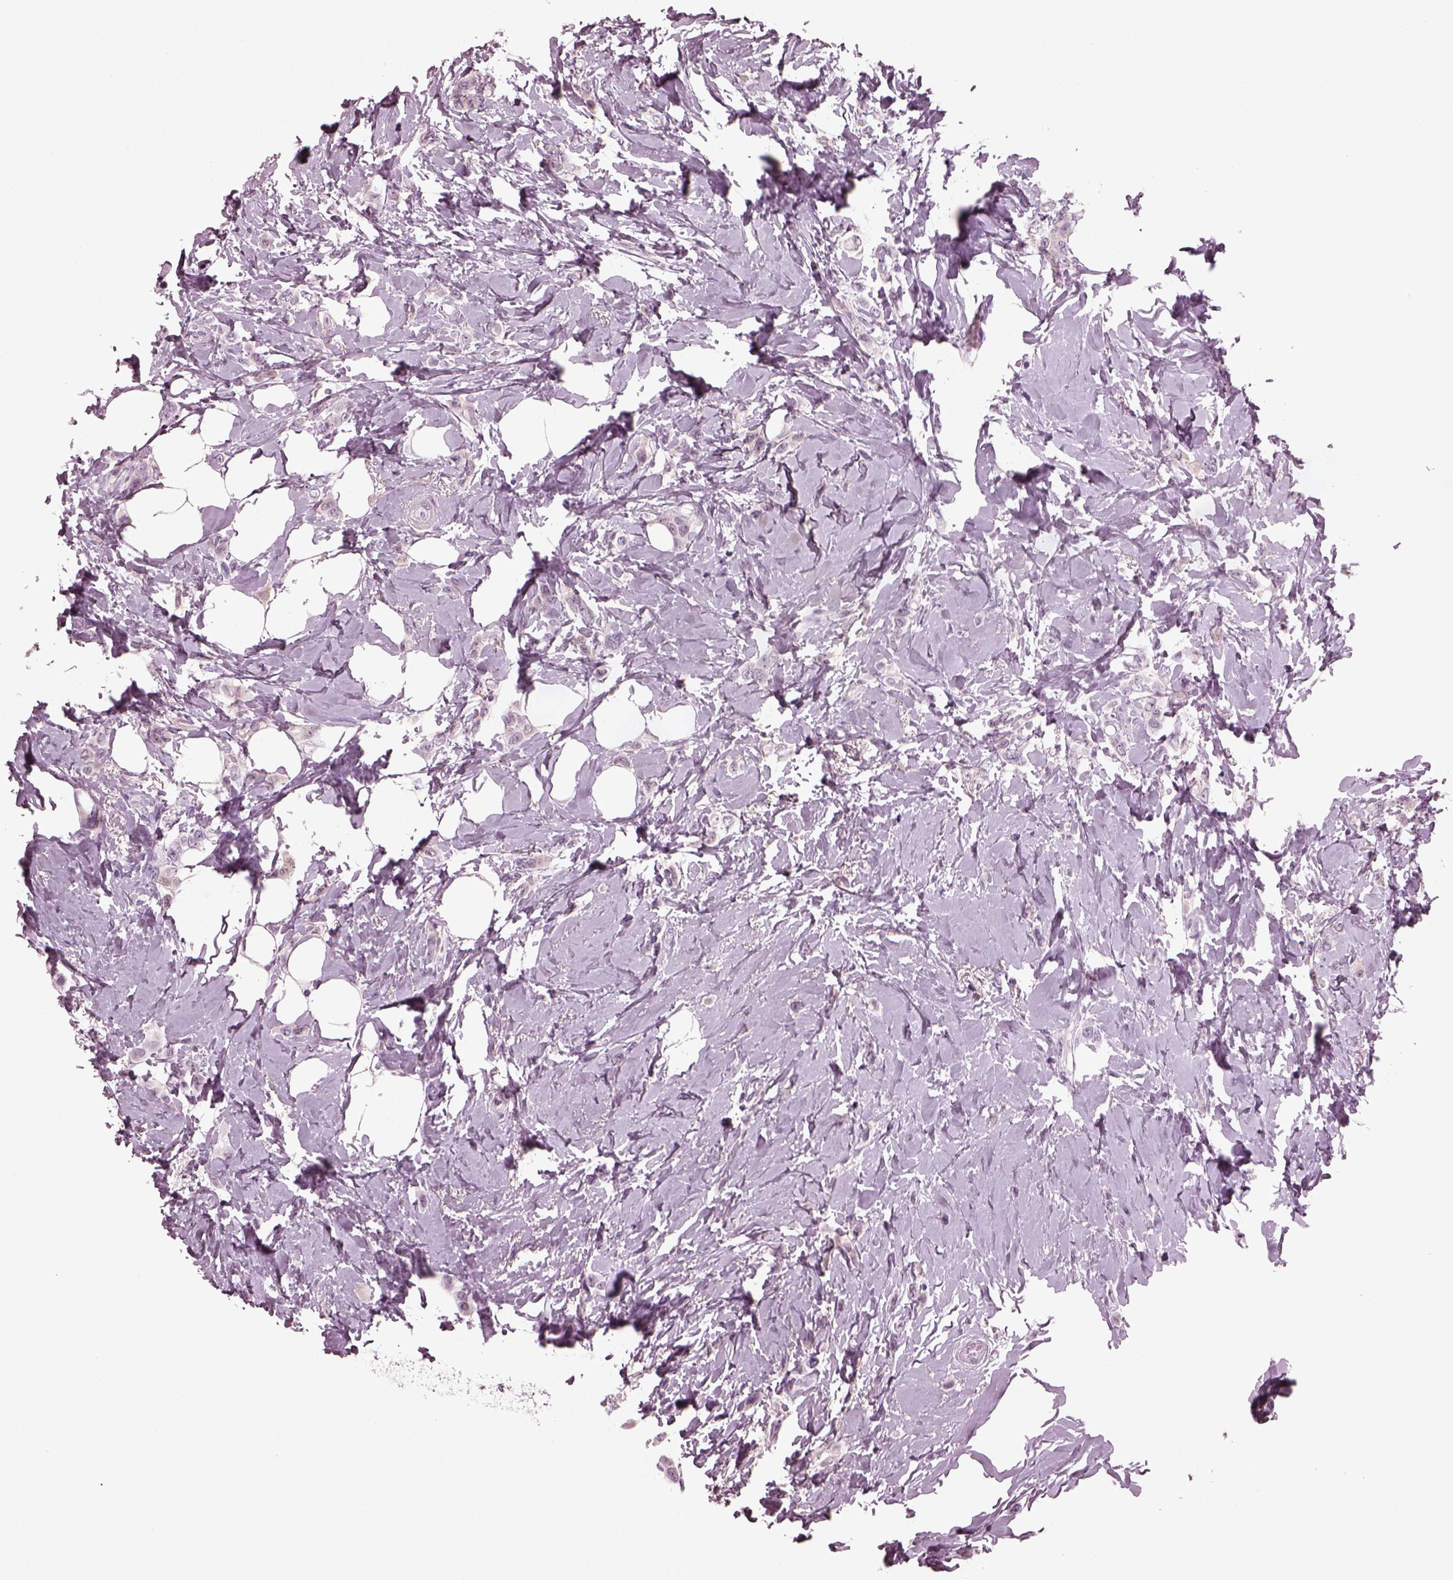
{"staining": {"intensity": "negative", "quantity": "none", "location": "none"}, "tissue": "breast cancer", "cell_type": "Tumor cells", "image_type": "cancer", "snomed": [{"axis": "morphology", "description": "Lobular carcinoma"}, {"axis": "topography", "description": "Breast"}], "caption": "A histopathology image of breast cancer (lobular carcinoma) stained for a protein demonstrates no brown staining in tumor cells.", "gene": "SLC6A17", "patient": {"sex": "female", "age": 66}}